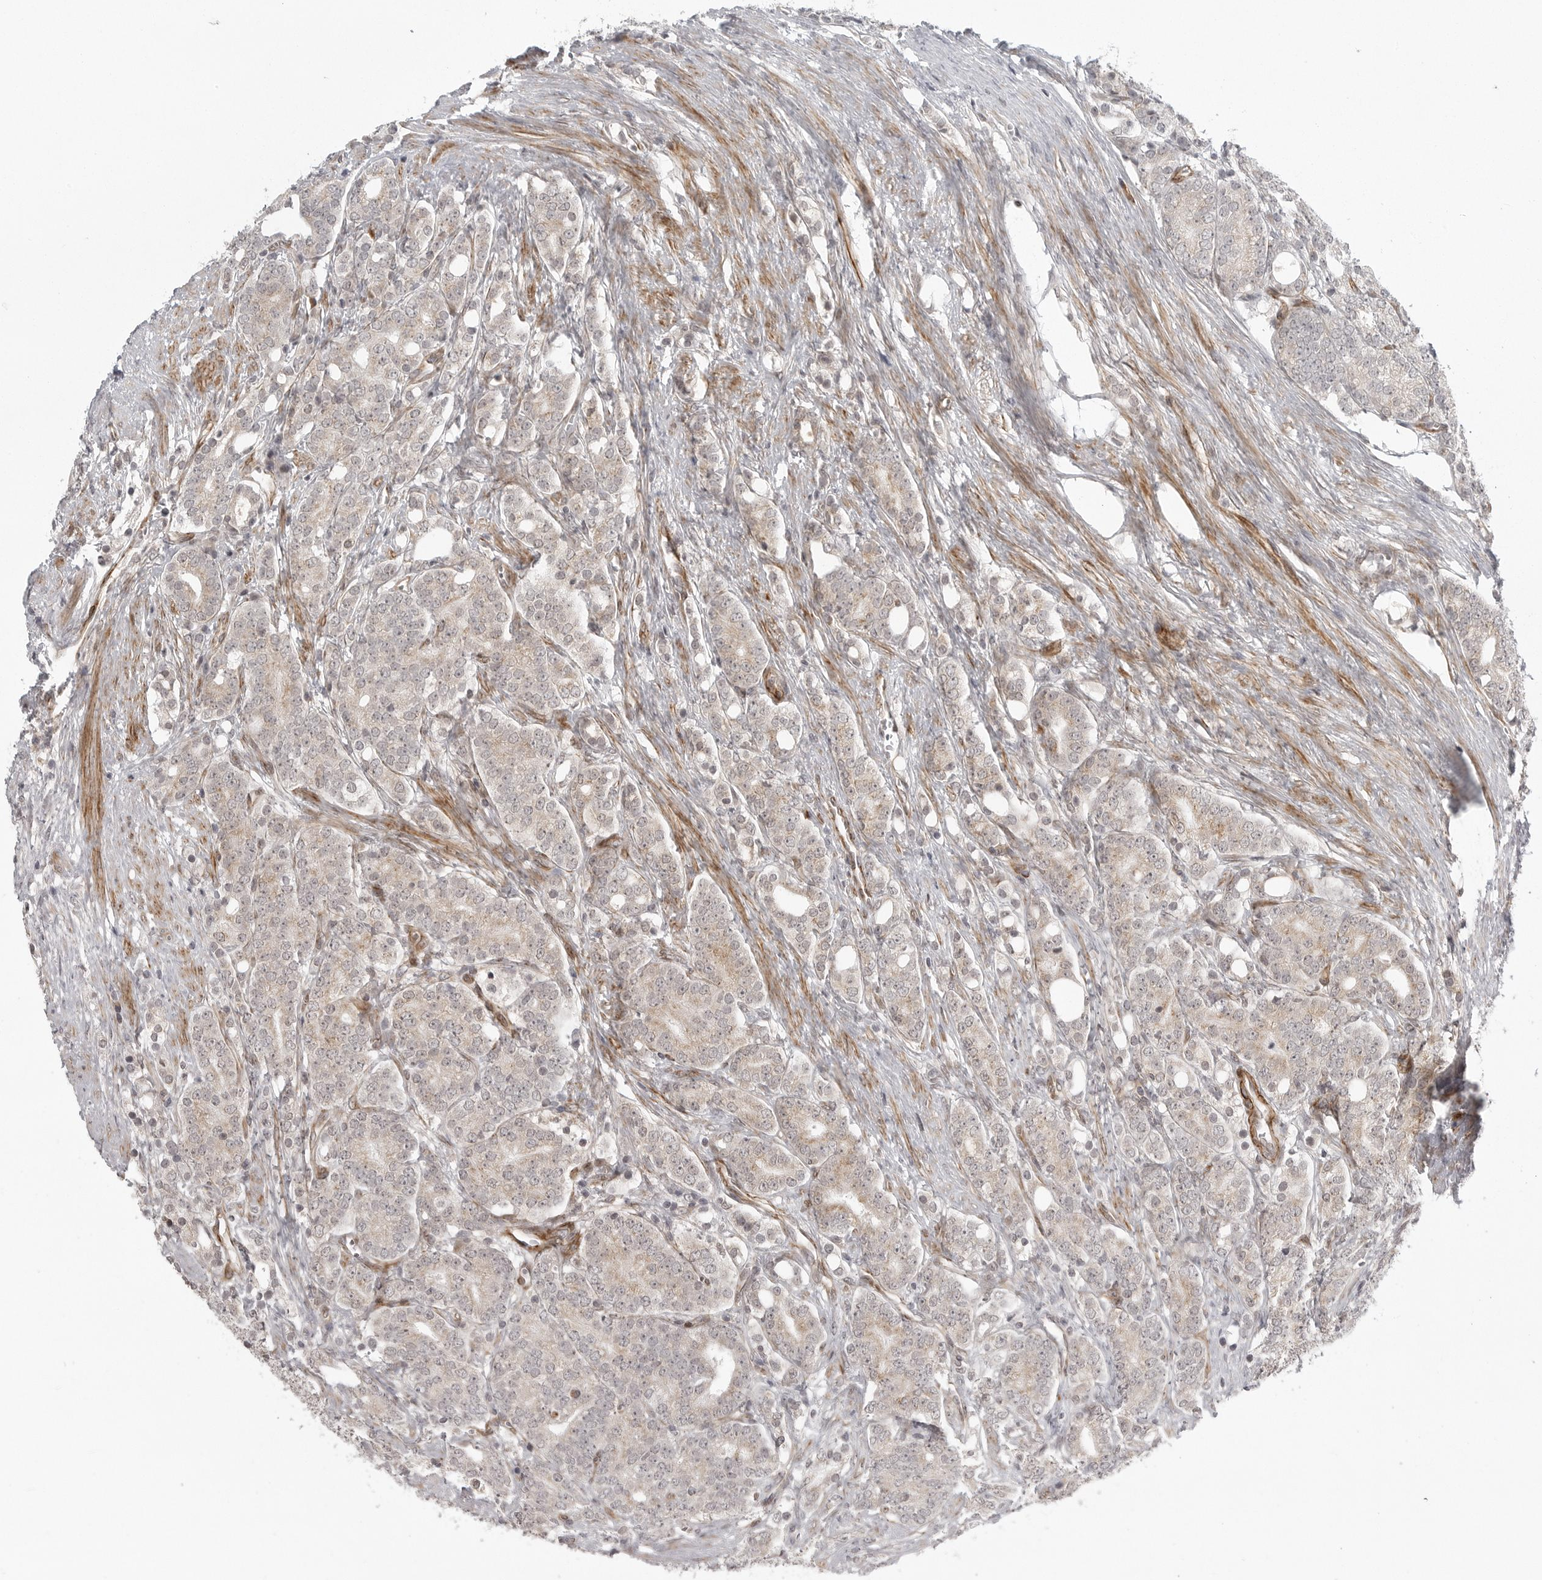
{"staining": {"intensity": "weak", "quantity": "<25%", "location": "cytoplasmic/membranous"}, "tissue": "prostate cancer", "cell_type": "Tumor cells", "image_type": "cancer", "snomed": [{"axis": "morphology", "description": "Adenocarcinoma, High grade"}, {"axis": "topography", "description": "Prostate"}], "caption": "Tumor cells show no significant protein expression in prostate high-grade adenocarcinoma.", "gene": "TUT4", "patient": {"sex": "male", "age": 57}}